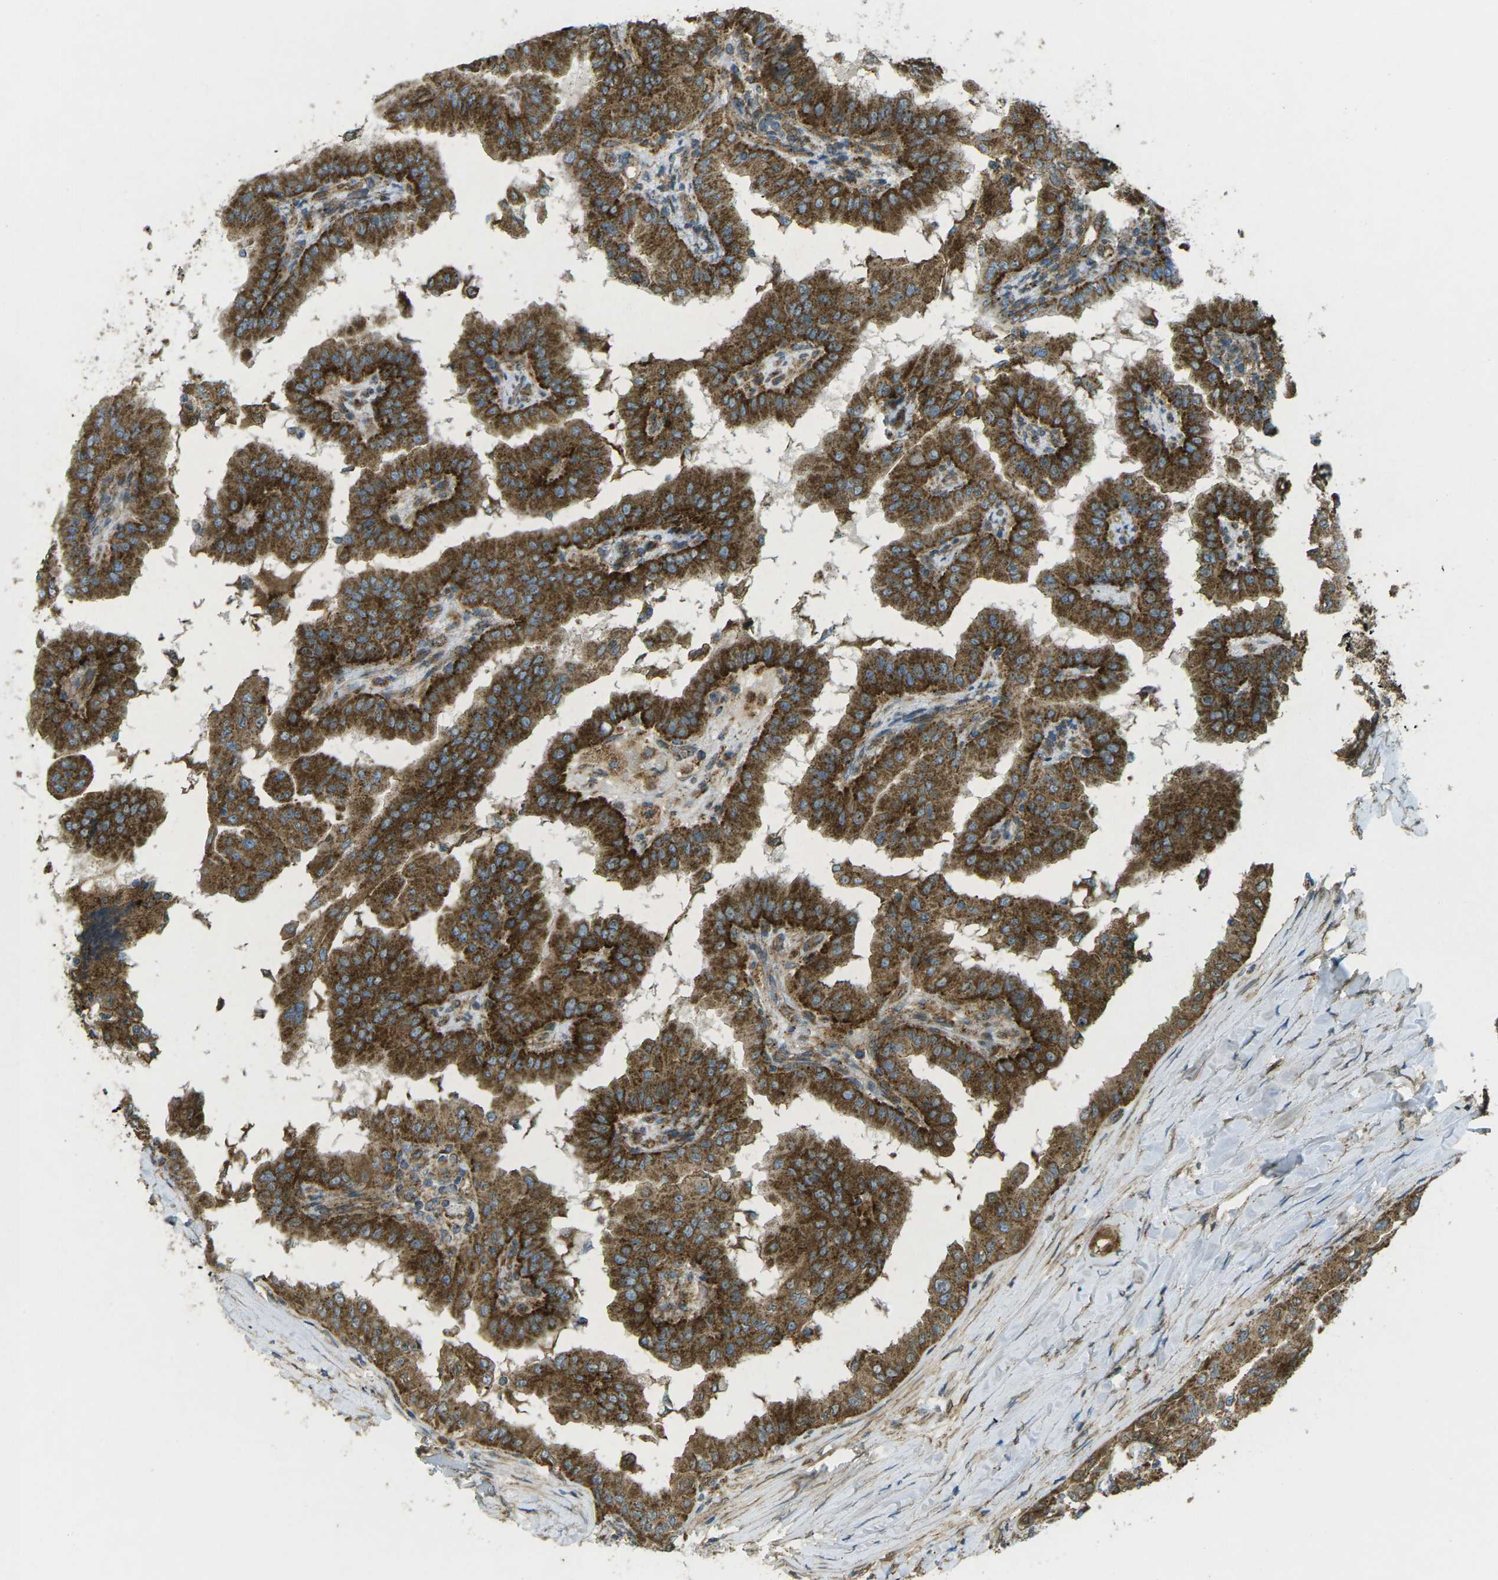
{"staining": {"intensity": "strong", "quantity": ">75%", "location": "cytoplasmic/membranous"}, "tissue": "thyroid cancer", "cell_type": "Tumor cells", "image_type": "cancer", "snomed": [{"axis": "morphology", "description": "Papillary adenocarcinoma, NOS"}, {"axis": "topography", "description": "Thyroid gland"}], "caption": "Protein positivity by immunohistochemistry (IHC) demonstrates strong cytoplasmic/membranous staining in about >75% of tumor cells in papillary adenocarcinoma (thyroid).", "gene": "CHMP3", "patient": {"sex": "male", "age": 33}}